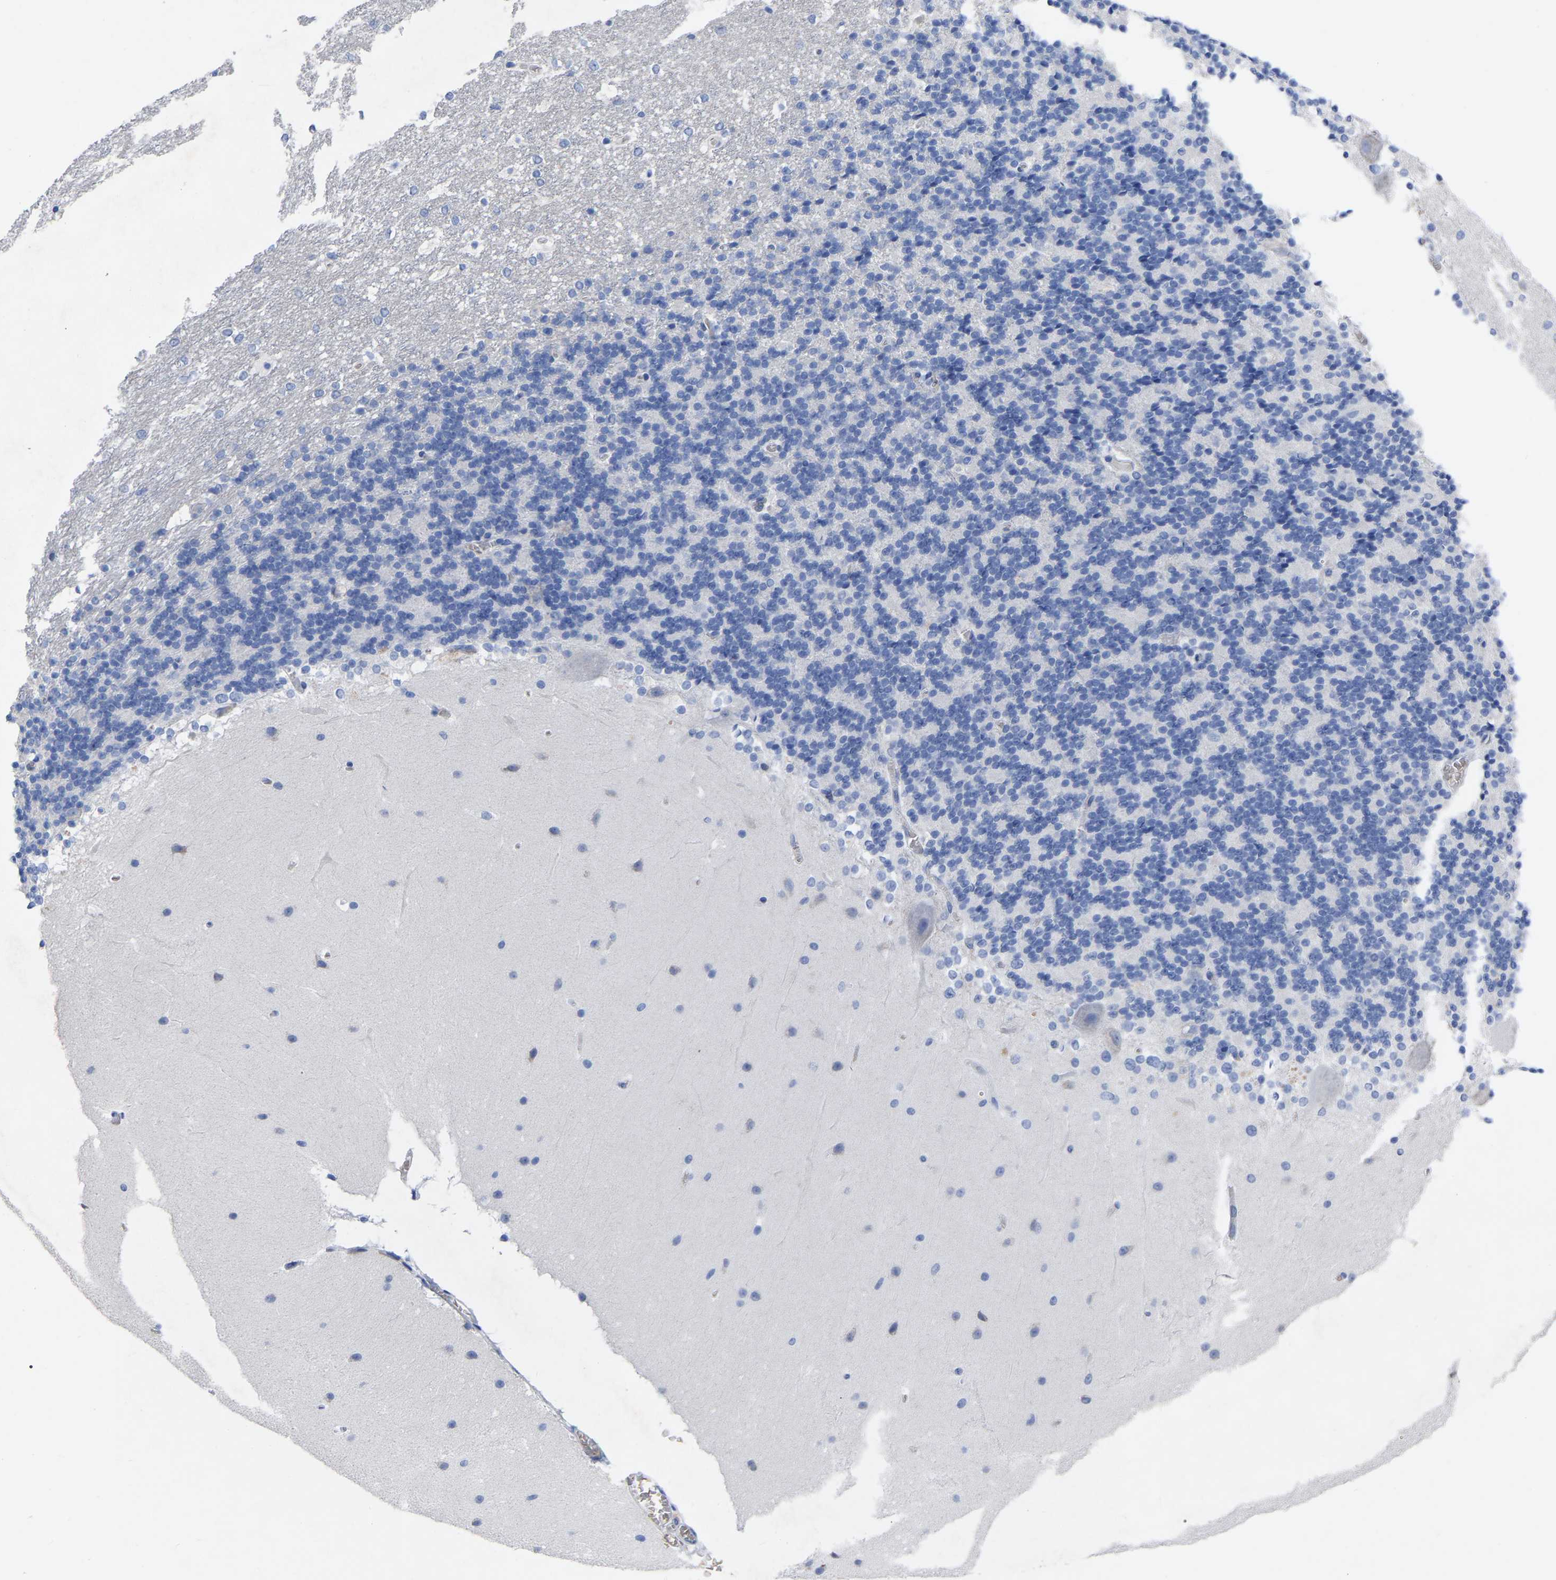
{"staining": {"intensity": "negative", "quantity": "none", "location": "none"}, "tissue": "cerebellum", "cell_type": "Cells in granular layer", "image_type": "normal", "snomed": [{"axis": "morphology", "description": "Normal tissue, NOS"}, {"axis": "topography", "description": "Cerebellum"}], "caption": "High power microscopy image of an IHC image of unremarkable cerebellum, revealing no significant staining in cells in granular layer.", "gene": "GDF3", "patient": {"sex": "female", "age": 19}}